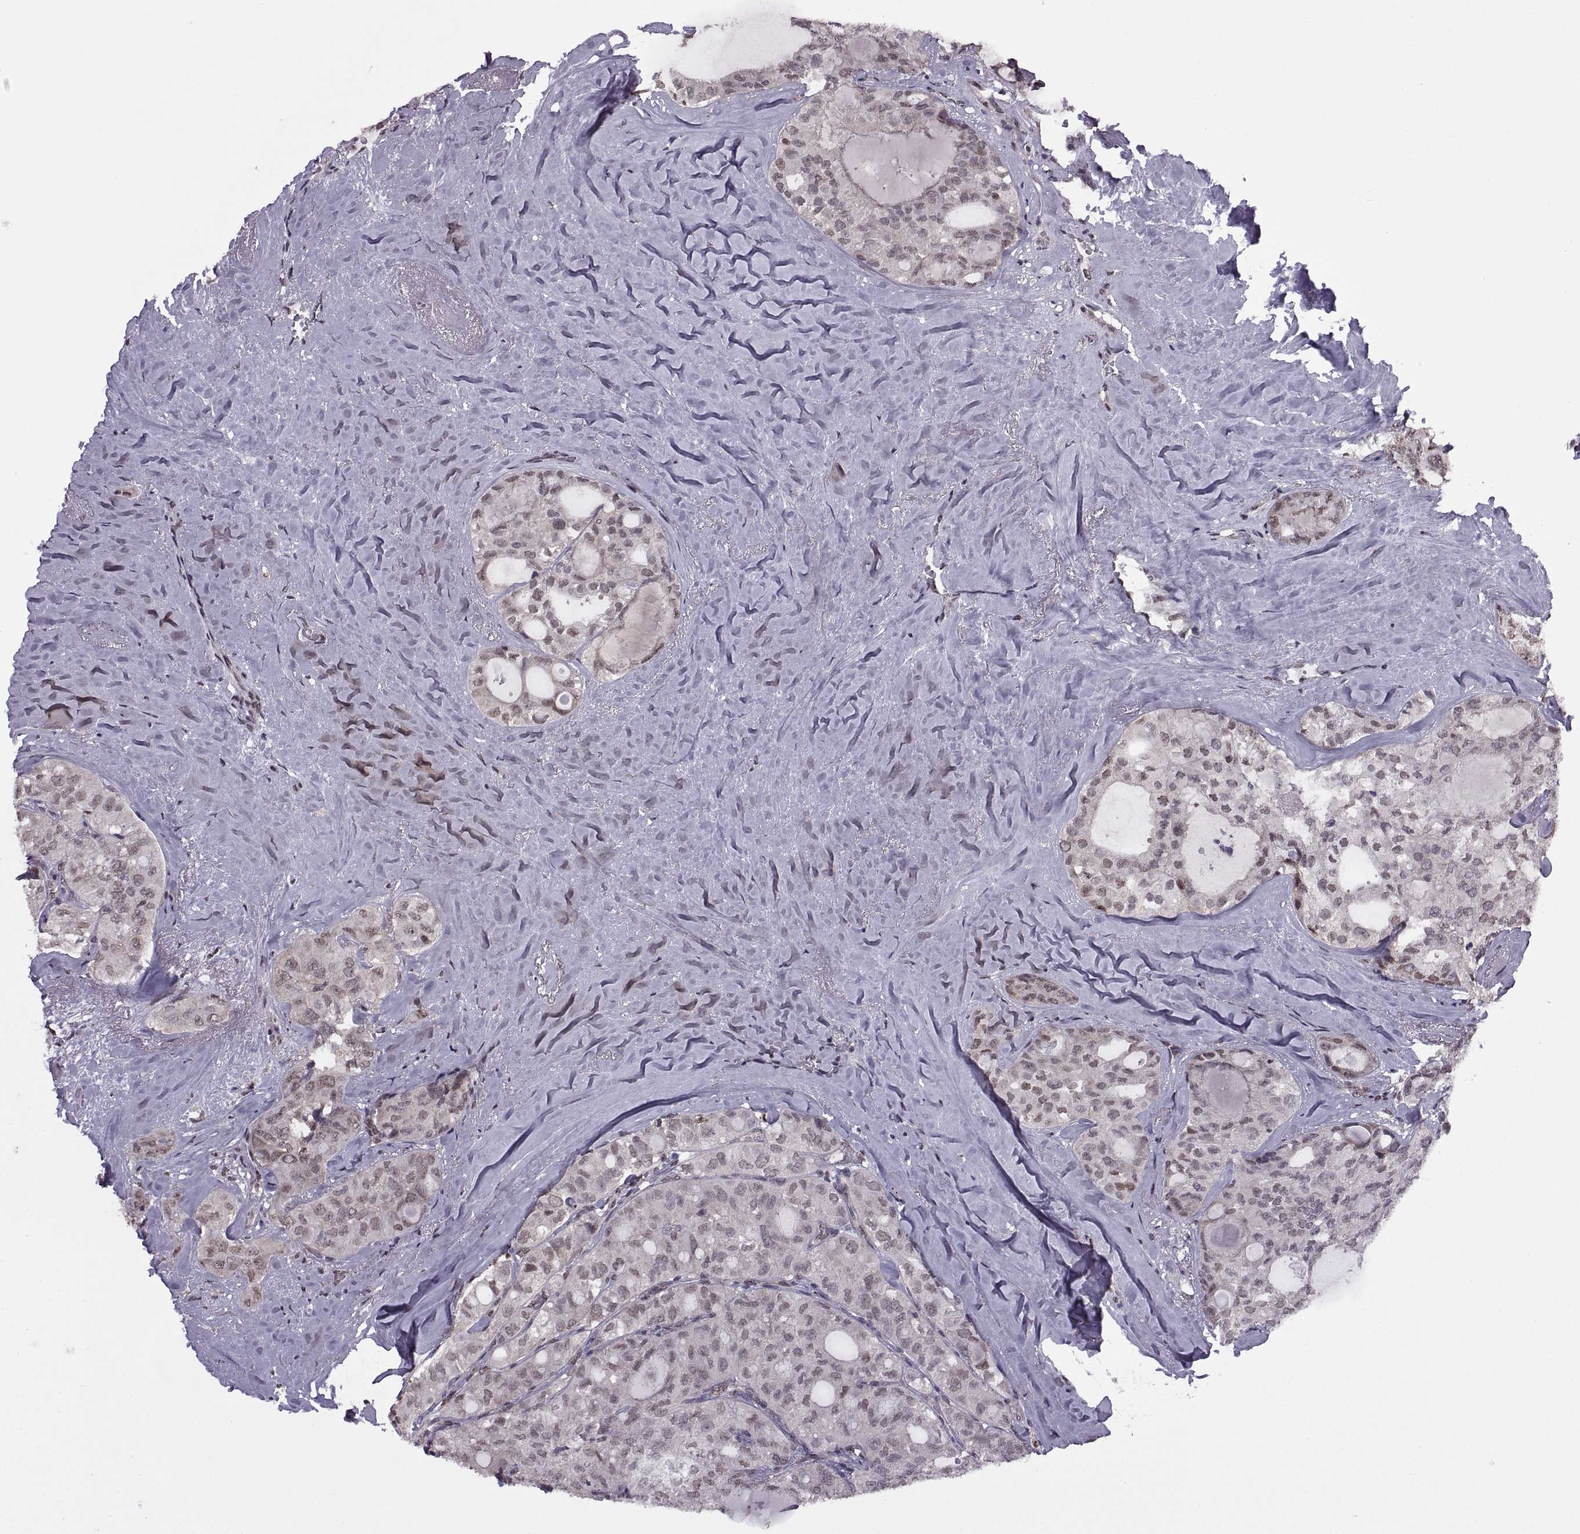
{"staining": {"intensity": "weak", "quantity": "<25%", "location": "nuclear"}, "tissue": "thyroid cancer", "cell_type": "Tumor cells", "image_type": "cancer", "snomed": [{"axis": "morphology", "description": "Follicular adenoma carcinoma, NOS"}, {"axis": "topography", "description": "Thyroid gland"}], "caption": "An image of human thyroid cancer (follicular adenoma carcinoma) is negative for staining in tumor cells.", "gene": "INTS3", "patient": {"sex": "male", "age": 75}}